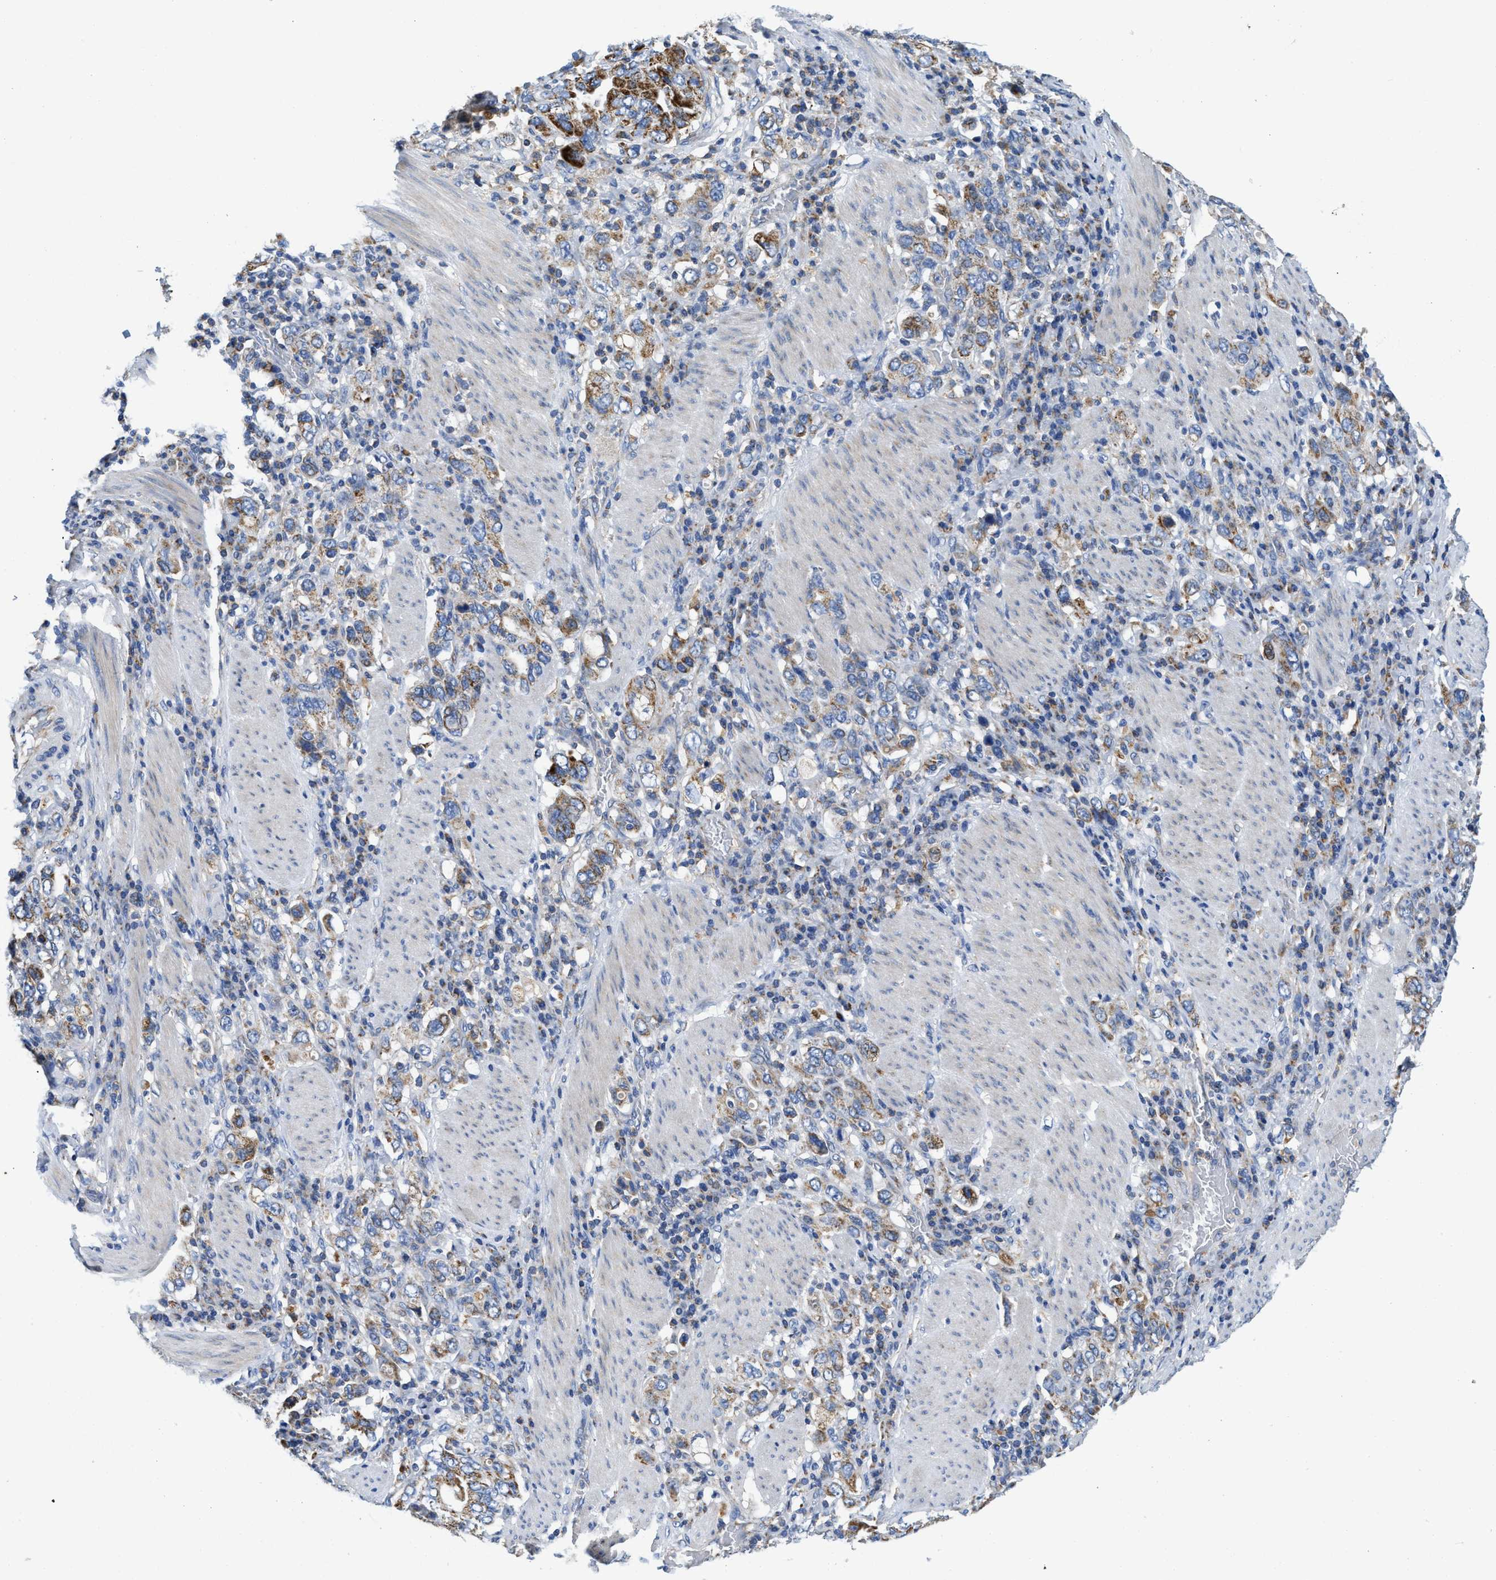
{"staining": {"intensity": "moderate", "quantity": "25%-75%", "location": "cytoplasmic/membranous"}, "tissue": "stomach cancer", "cell_type": "Tumor cells", "image_type": "cancer", "snomed": [{"axis": "morphology", "description": "Adenocarcinoma, NOS"}, {"axis": "topography", "description": "Stomach, upper"}], "caption": "A brown stain highlights moderate cytoplasmic/membranous staining of a protein in stomach cancer tumor cells.", "gene": "SLC25A13", "patient": {"sex": "male", "age": 62}}